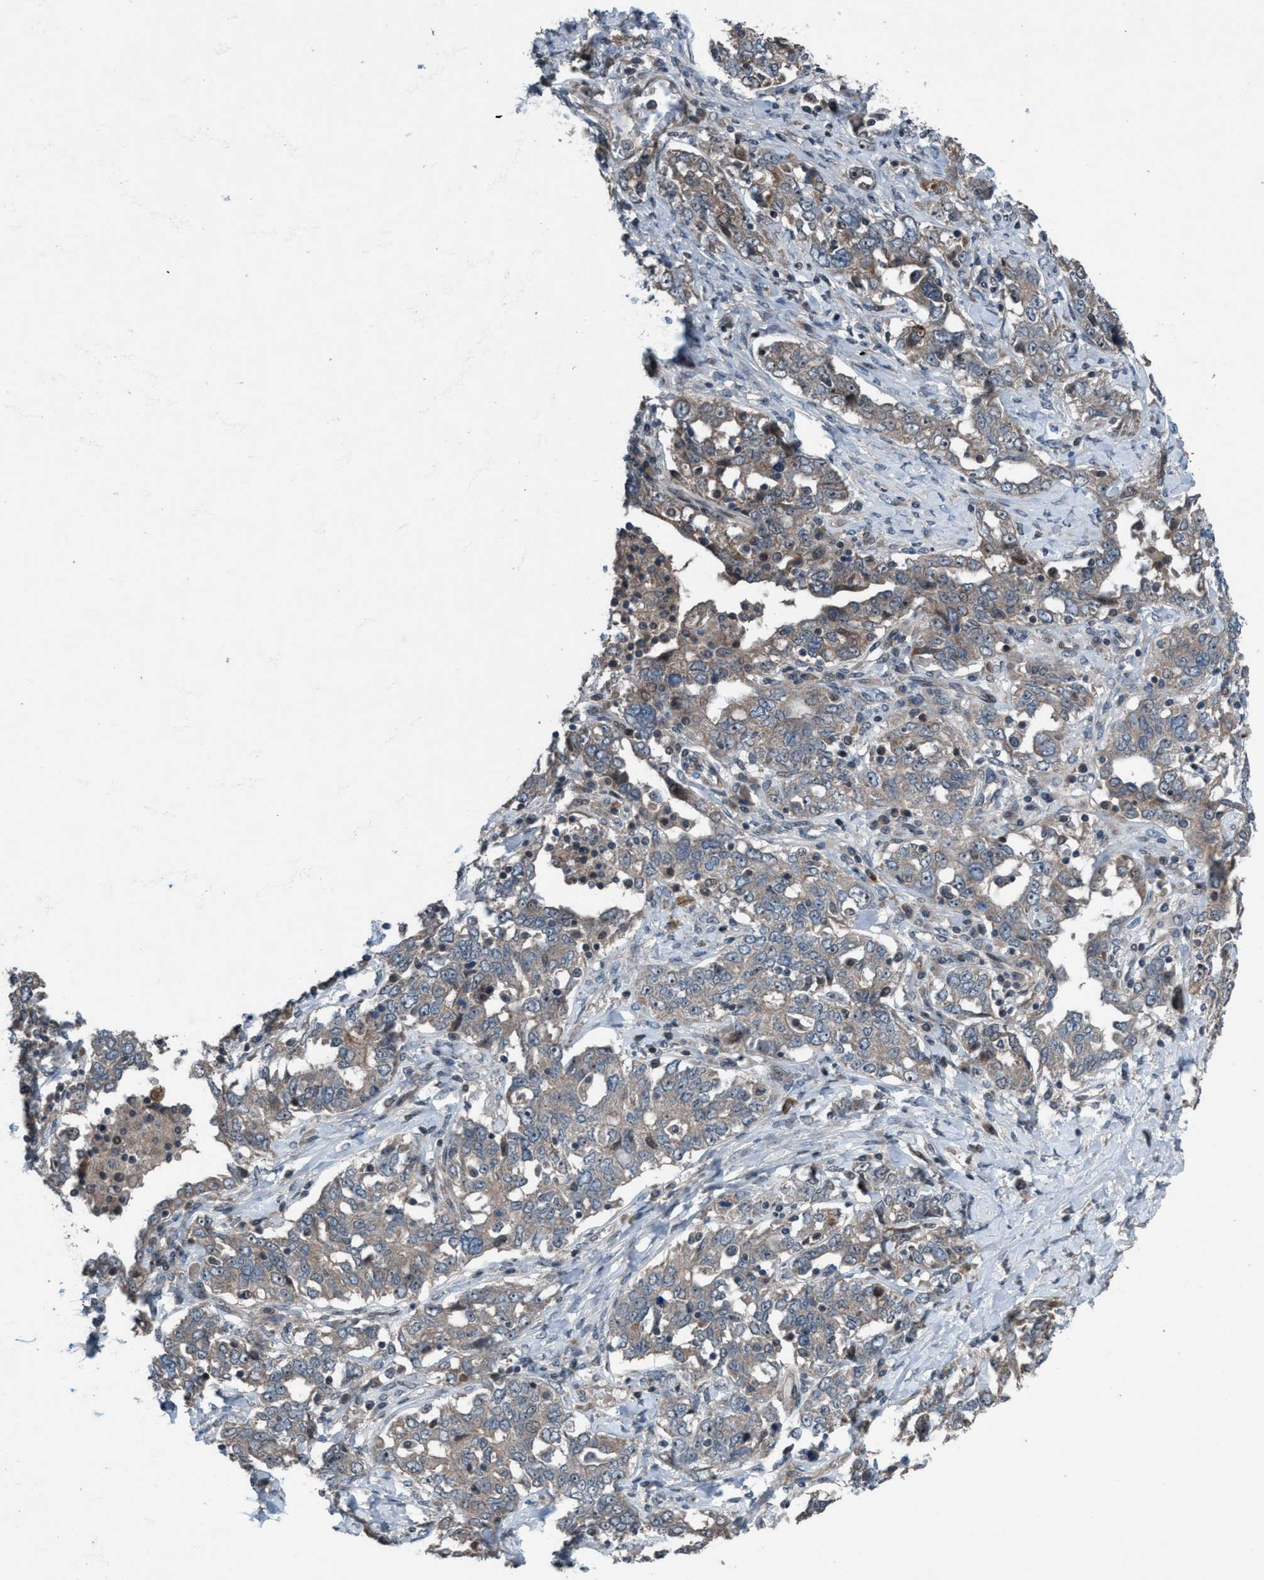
{"staining": {"intensity": "weak", "quantity": "<25%", "location": "nuclear"}, "tissue": "ovarian cancer", "cell_type": "Tumor cells", "image_type": "cancer", "snomed": [{"axis": "morphology", "description": "Cystadenocarcinoma, mucinous, NOS"}, {"axis": "topography", "description": "Ovary"}], "caption": "There is no significant positivity in tumor cells of ovarian mucinous cystadenocarcinoma.", "gene": "NISCH", "patient": {"sex": "female", "age": 73}}